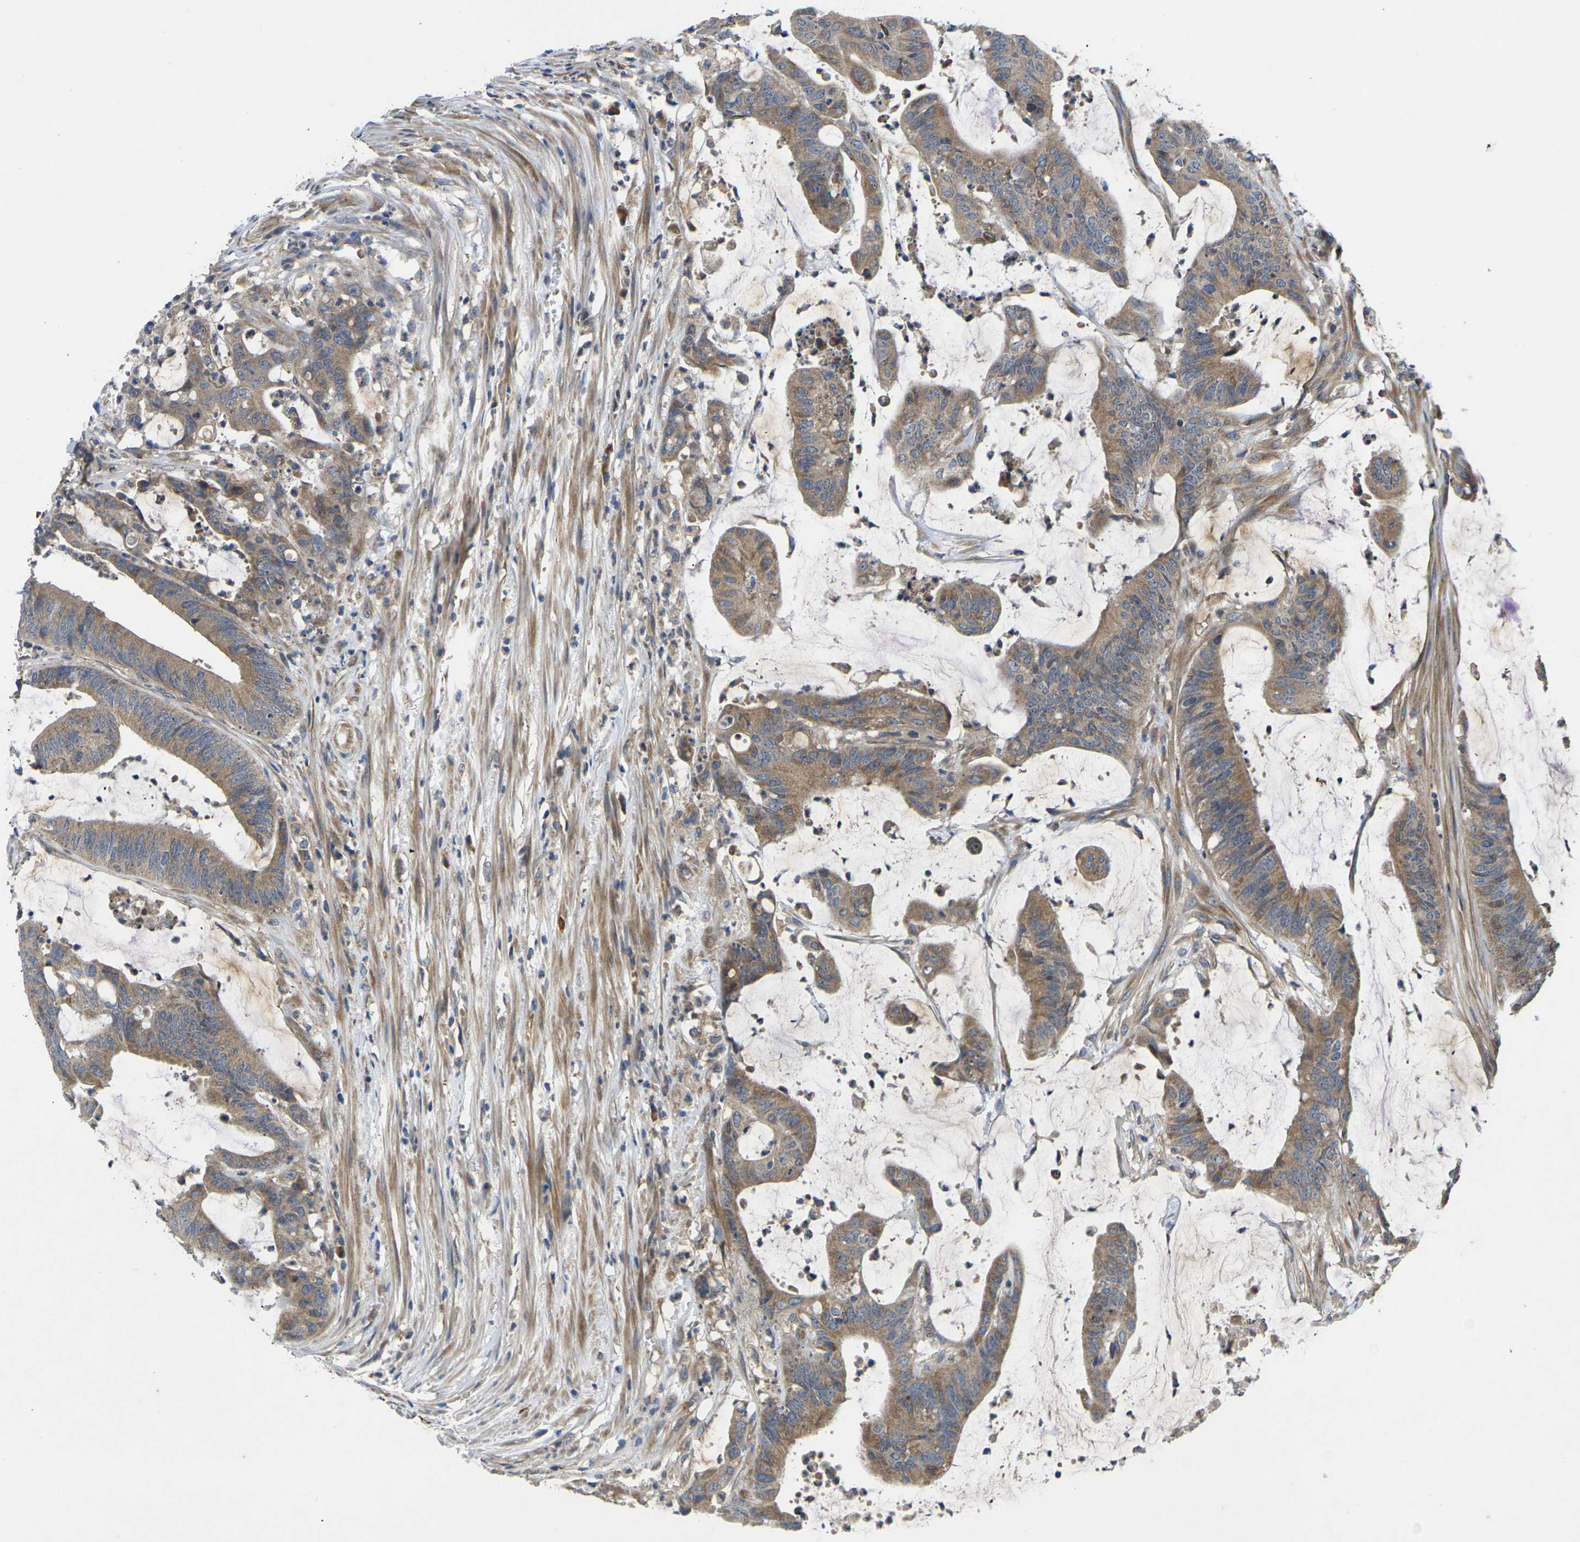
{"staining": {"intensity": "moderate", "quantity": ">75%", "location": "cytoplasmic/membranous"}, "tissue": "colorectal cancer", "cell_type": "Tumor cells", "image_type": "cancer", "snomed": [{"axis": "morphology", "description": "Adenocarcinoma, NOS"}, {"axis": "topography", "description": "Rectum"}], "caption": "A high-resolution image shows immunohistochemistry (IHC) staining of colorectal cancer (adenocarcinoma), which shows moderate cytoplasmic/membranous positivity in about >75% of tumor cells.", "gene": "KIF1B", "patient": {"sex": "female", "age": 66}}